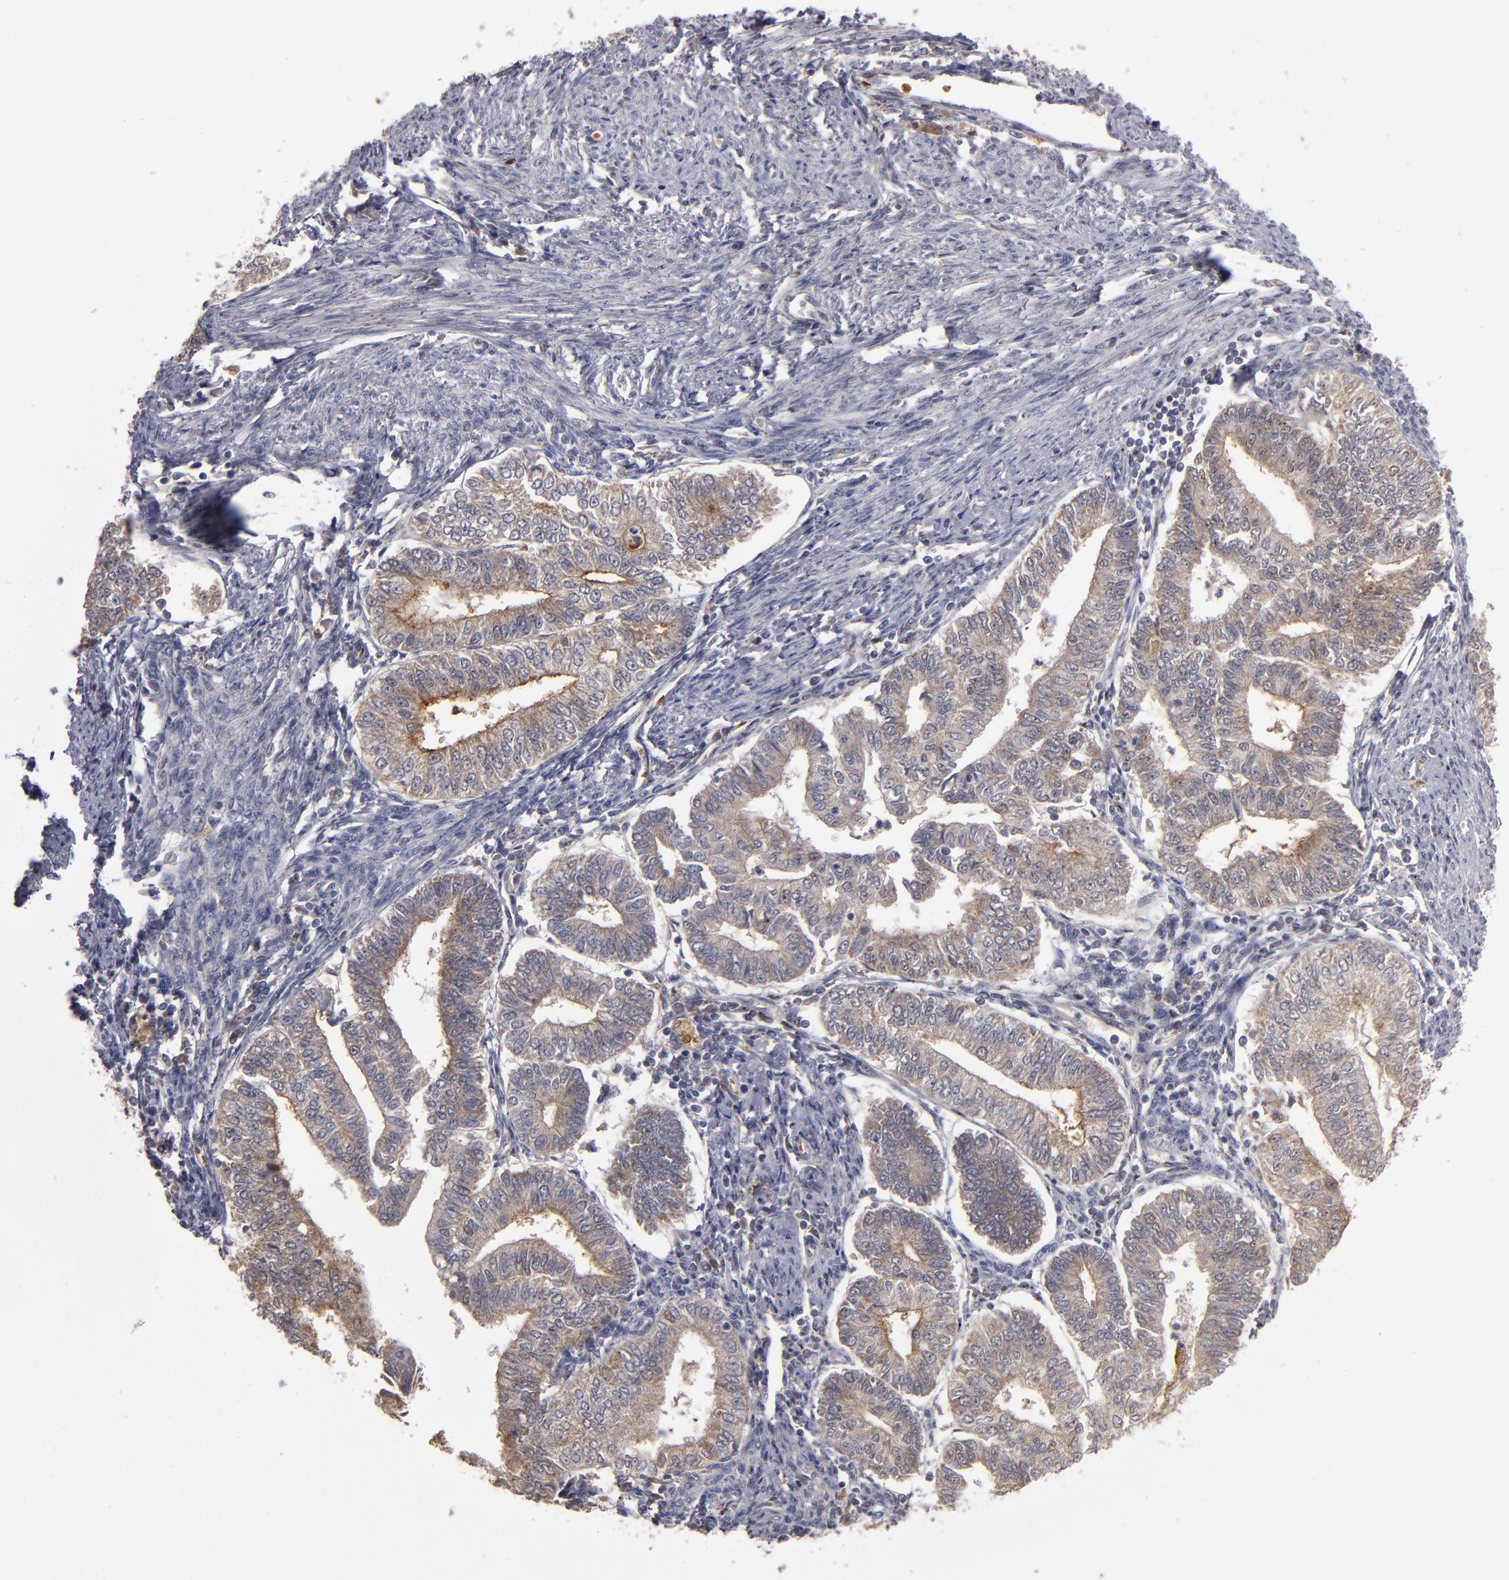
{"staining": {"intensity": "moderate", "quantity": ">75%", "location": "cytoplasmic/membranous"}, "tissue": "endometrial cancer", "cell_type": "Tumor cells", "image_type": "cancer", "snomed": [{"axis": "morphology", "description": "Adenocarcinoma, NOS"}, {"axis": "topography", "description": "Endometrium"}], "caption": "This is a photomicrograph of immunohistochemistry (IHC) staining of endometrial cancer, which shows moderate staining in the cytoplasmic/membranous of tumor cells.", "gene": "EXD2", "patient": {"sex": "female", "age": 66}}